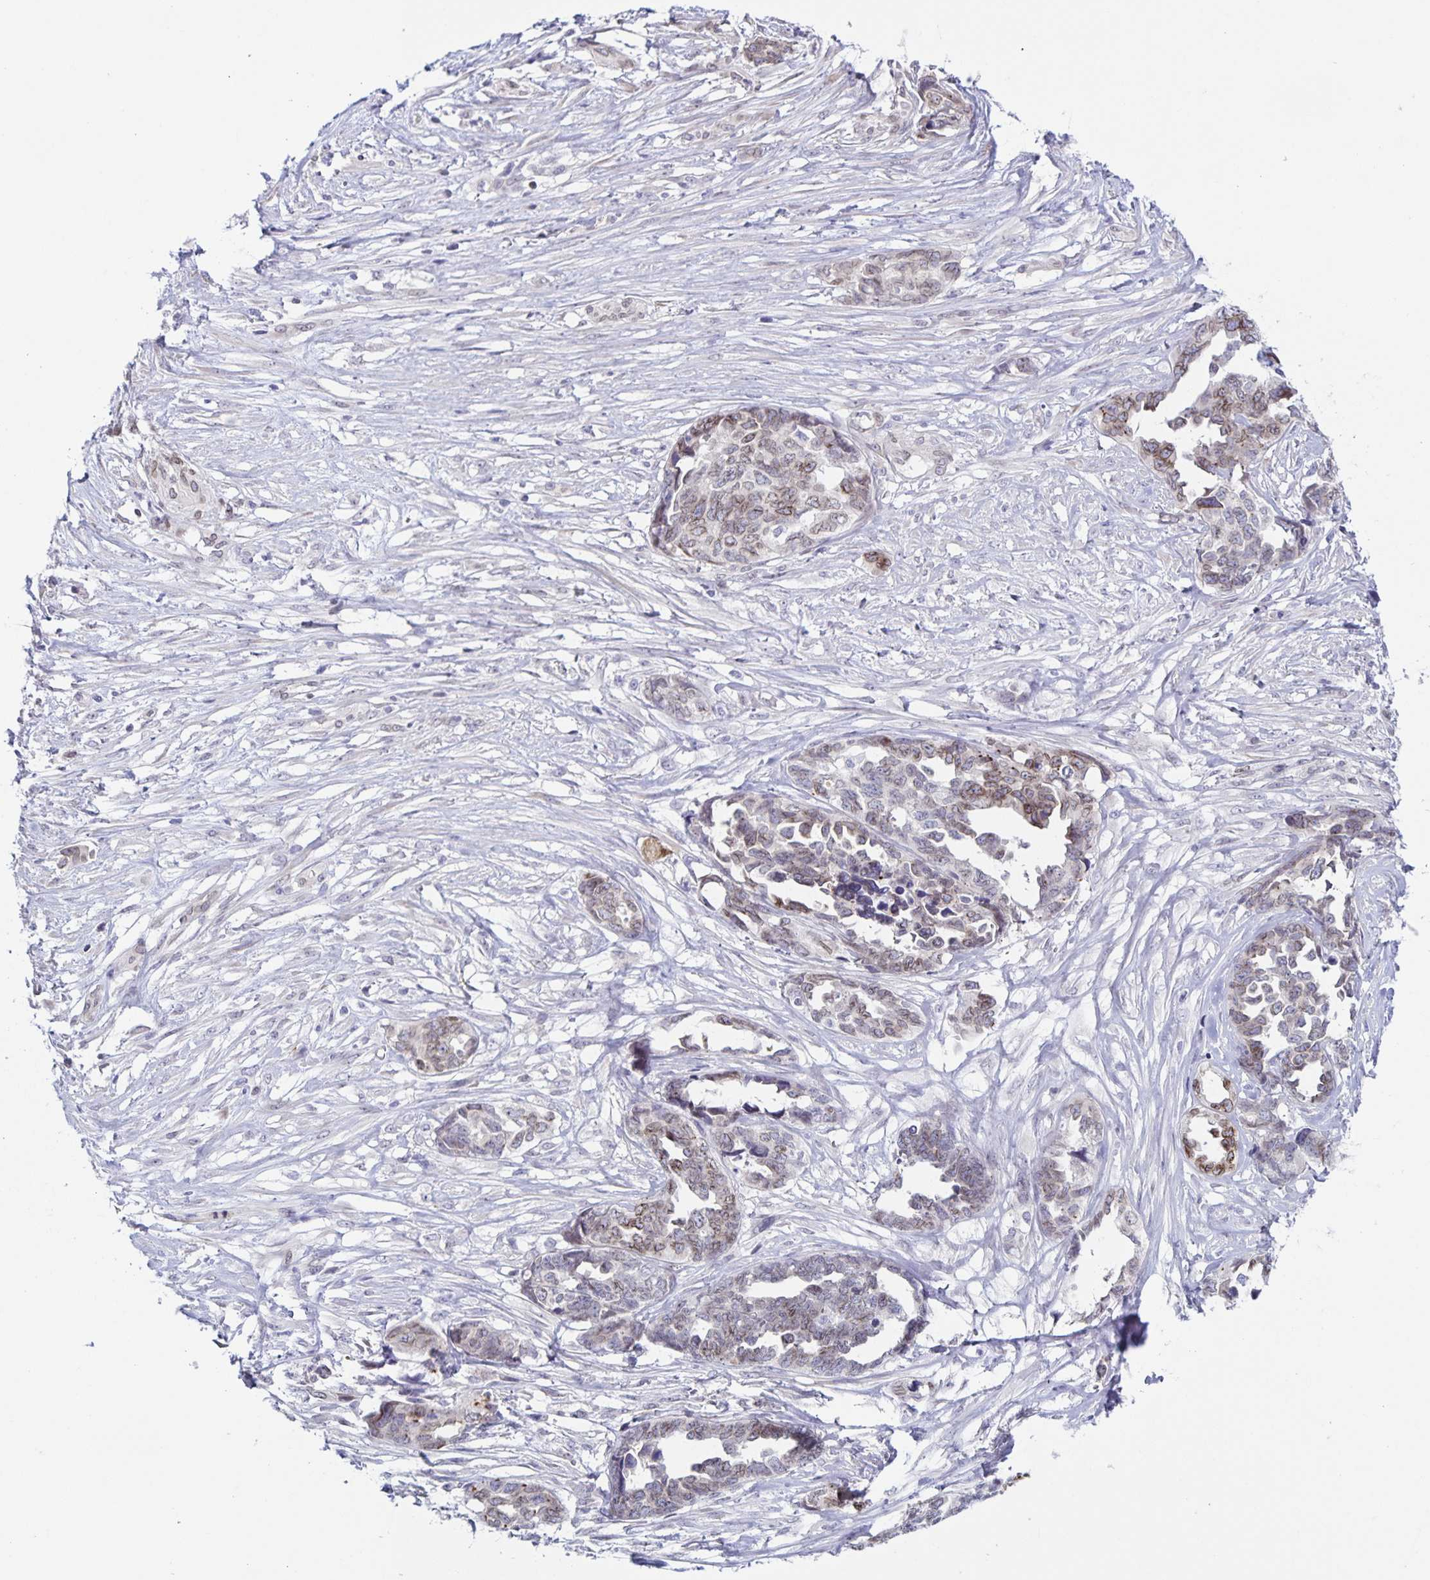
{"staining": {"intensity": "weak", "quantity": "25%-75%", "location": "cytoplasmic/membranous,nuclear"}, "tissue": "ovarian cancer", "cell_type": "Tumor cells", "image_type": "cancer", "snomed": [{"axis": "morphology", "description": "Cystadenocarcinoma, serous, NOS"}, {"axis": "topography", "description": "Ovary"}], "caption": "DAB immunohistochemical staining of human ovarian serous cystadenocarcinoma reveals weak cytoplasmic/membranous and nuclear protein positivity in approximately 25%-75% of tumor cells.", "gene": "SYNE2", "patient": {"sex": "female", "age": 69}}